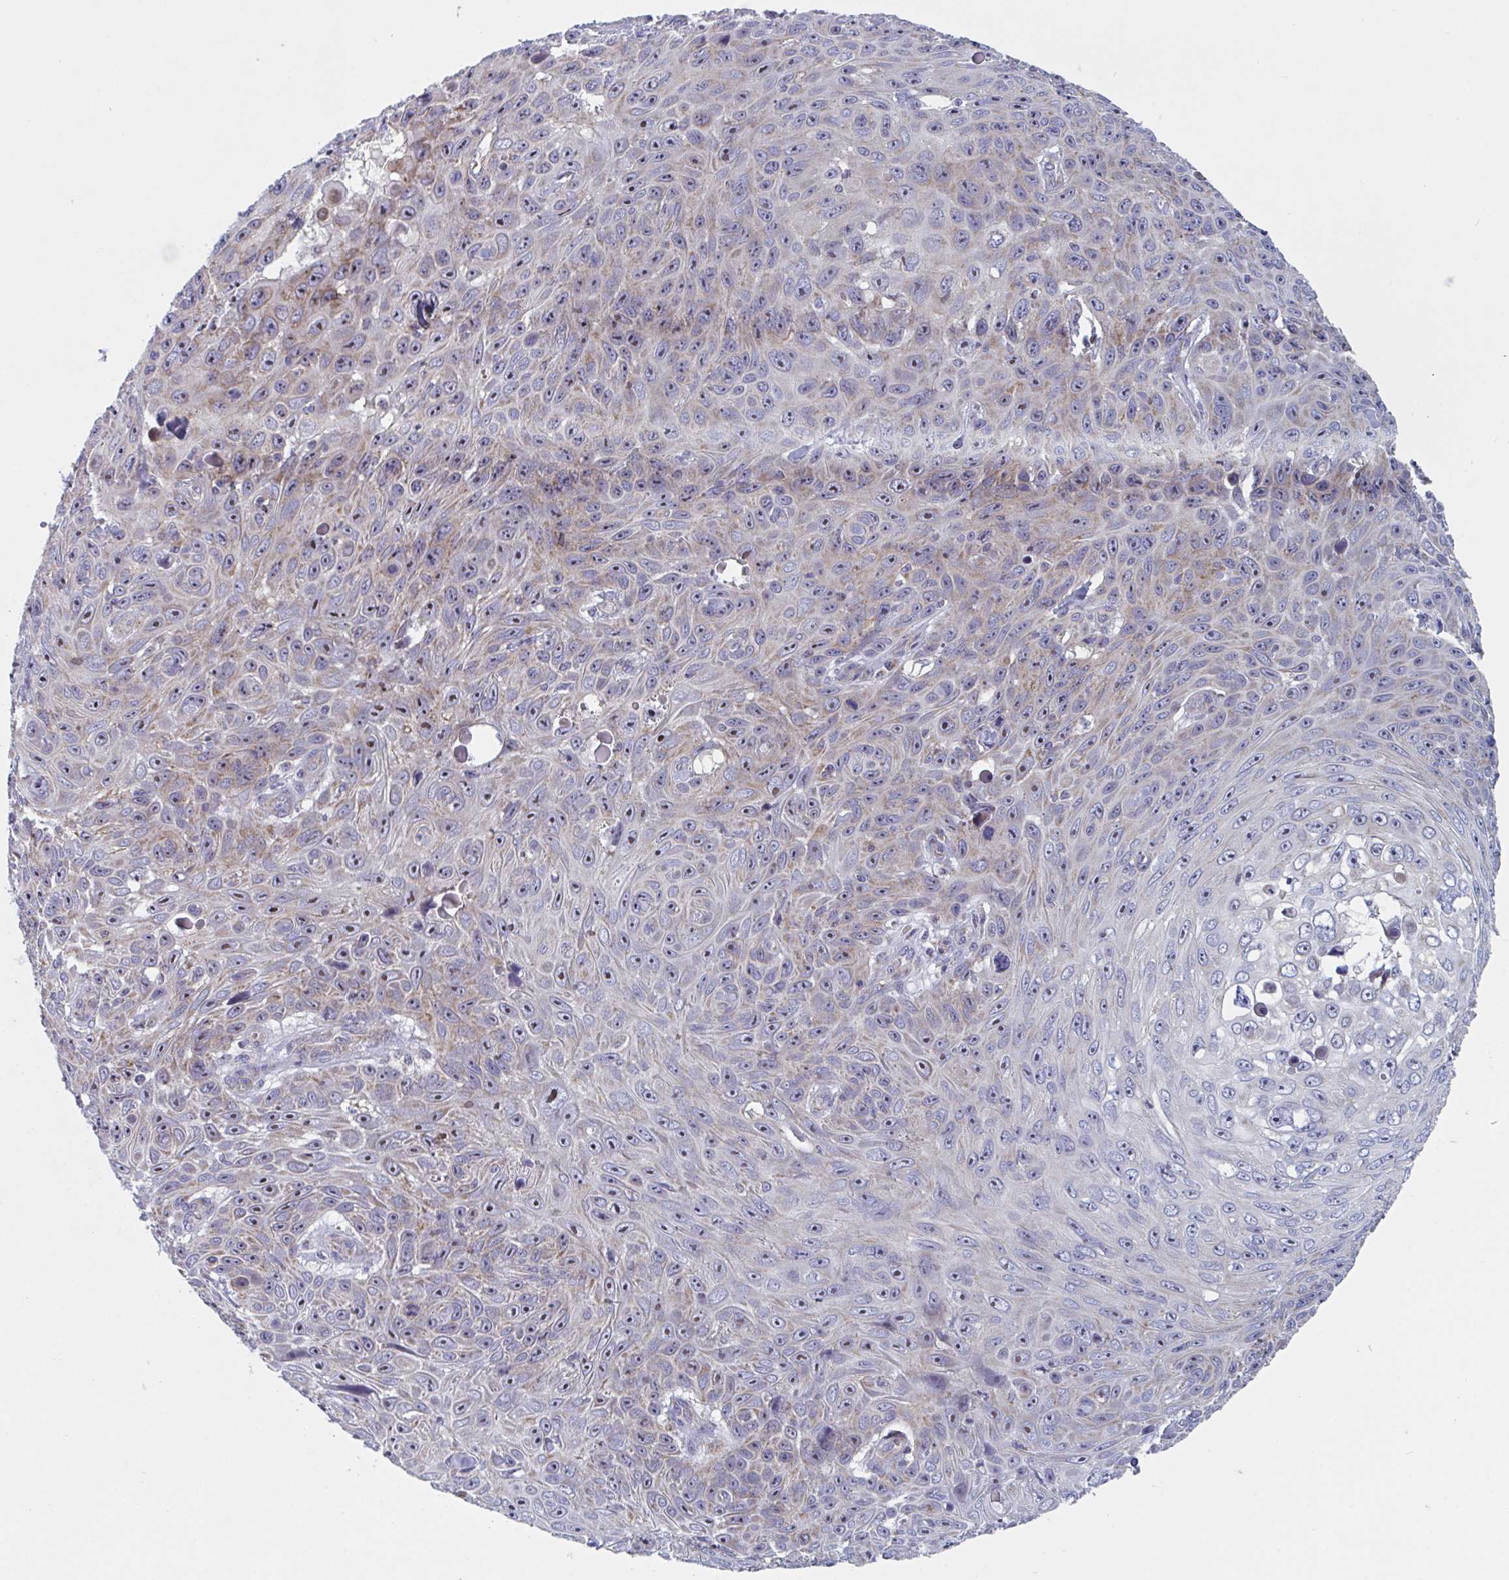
{"staining": {"intensity": "weak", "quantity": "25%-75%", "location": "cytoplasmic/membranous,nuclear"}, "tissue": "skin cancer", "cell_type": "Tumor cells", "image_type": "cancer", "snomed": [{"axis": "morphology", "description": "Squamous cell carcinoma, NOS"}, {"axis": "topography", "description": "Skin"}], "caption": "High-magnification brightfield microscopy of skin cancer stained with DAB (3,3'-diaminobenzidine) (brown) and counterstained with hematoxylin (blue). tumor cells exhibit weak cytoplasmic/membranous and nuclear positivity is appreciated in approximately25%-75% of cells.", "gene": "MRPL53", "patient": {"sex": "male", "age": 82}}